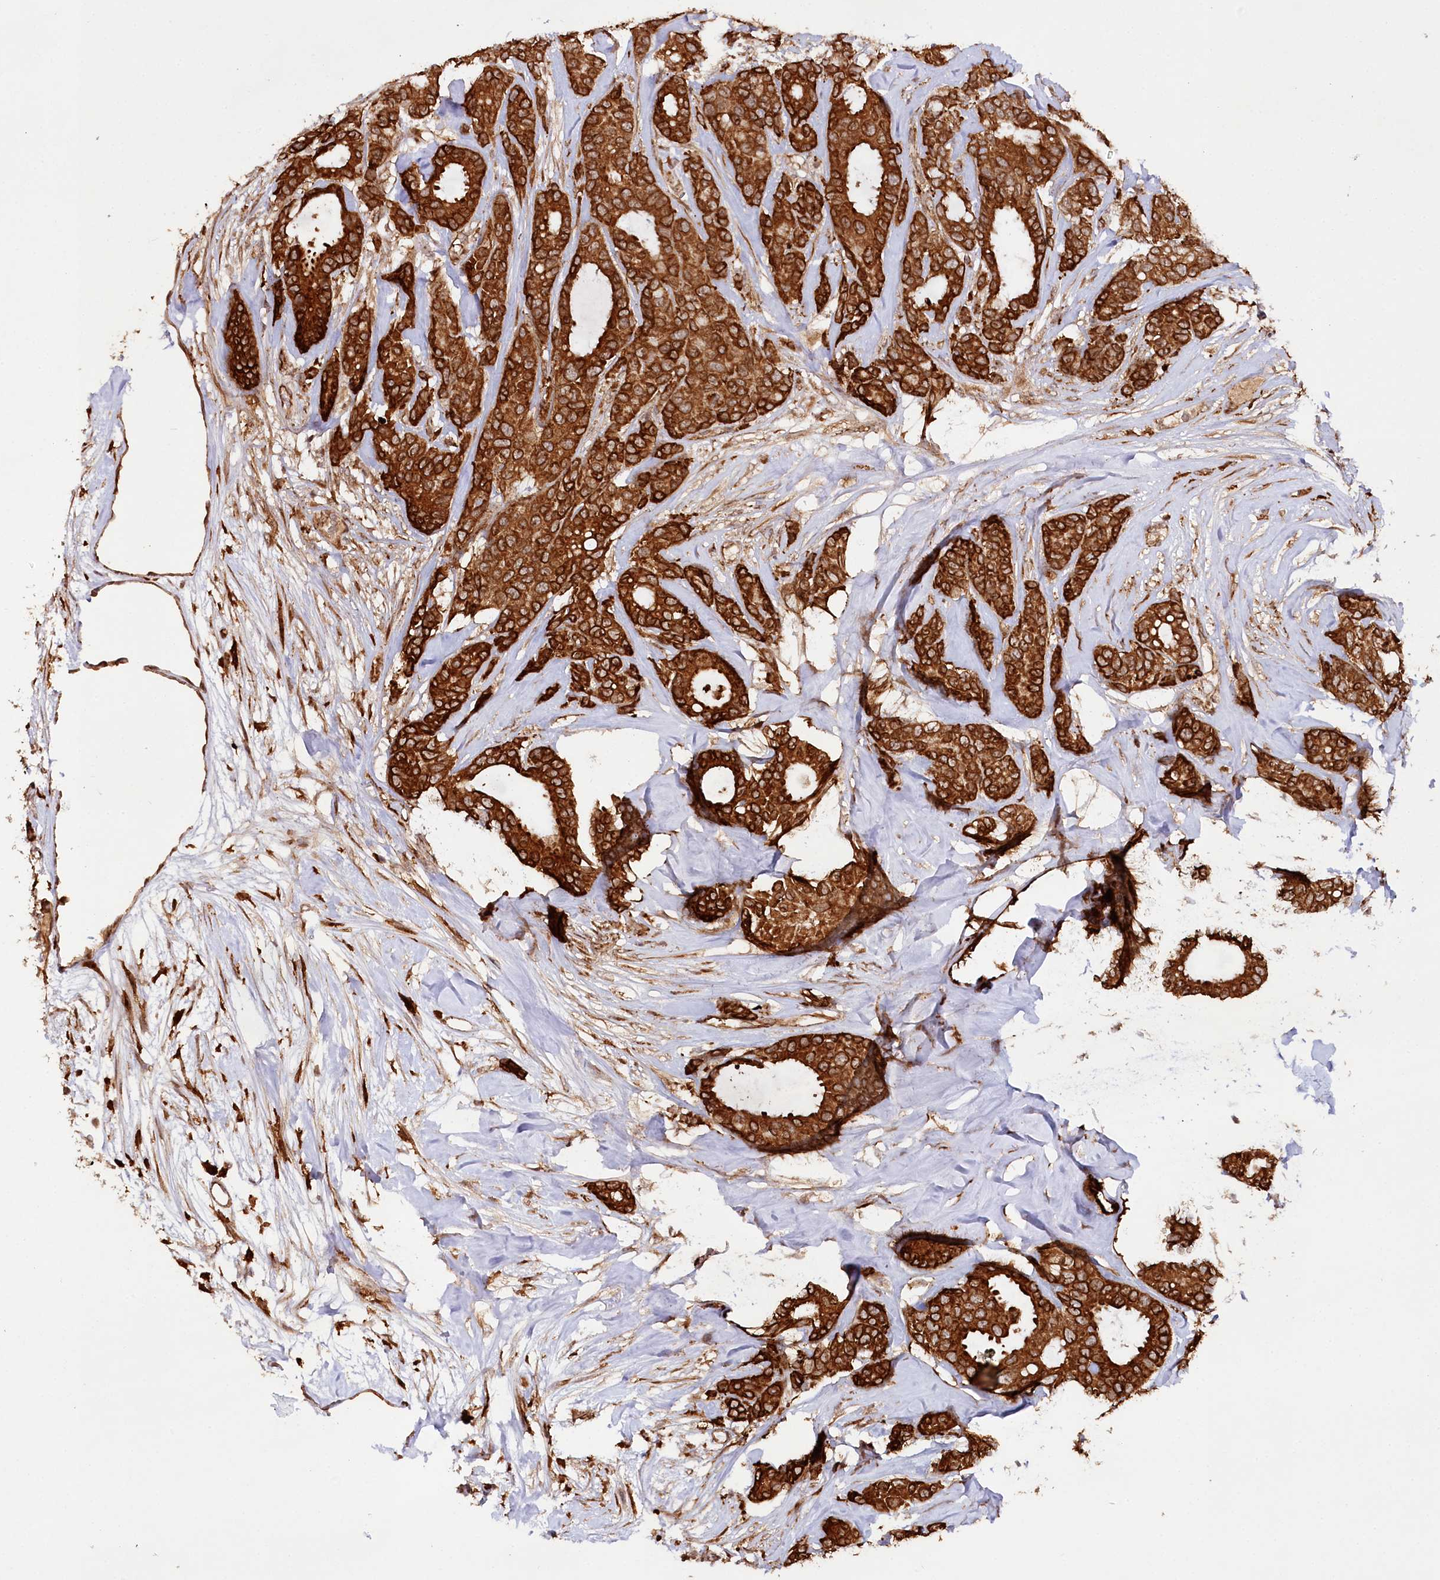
{"staining": {"intensity": "strong", "quantity": ">75%", "location": "cytoplasmic/membranous"}, "tissue": "breast cancer", "cell_type": "Tumor cells", "image_type": "cancer", "snomed": [{"axis": "morphology", "description": "Duct carcinoma"}, {"axis": "topography", "description": "Breast"}], "caption": "Immunohistochemistry (IHC) of human breast infiltrating ductal carcinoma reveals high levels of strong cytoplasmic/membranous staining in approximately >75% of tumor cells.", "gene": "ALKBH8", "patient": {"sex": "female", "age": 87}}